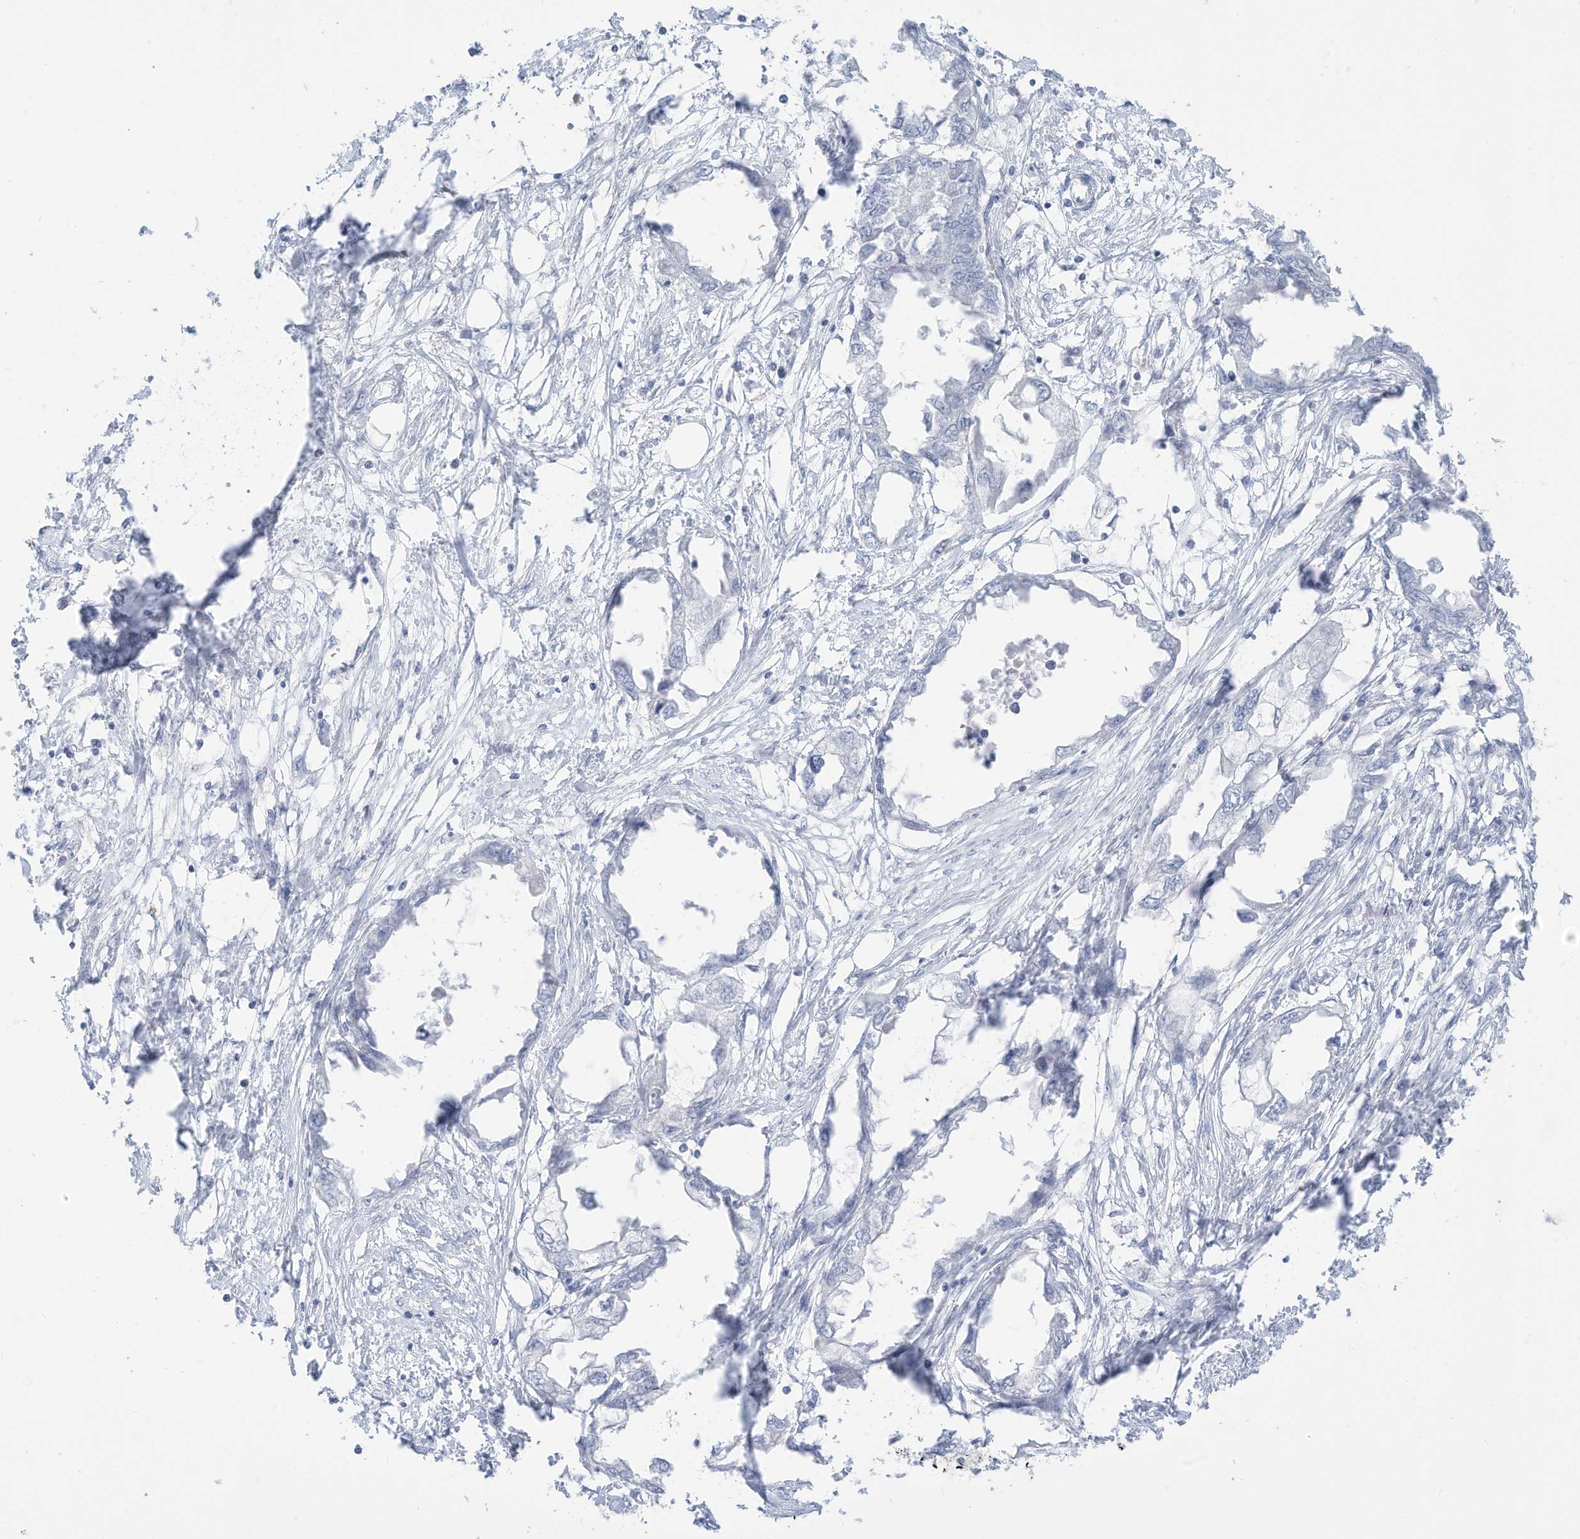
{"staining": {"intensity": "negative", "quantity": "none", "location": "none"}, "tissue": "endometrial cancer", "cell_type": "Tumor cells", "image_type": "cancer", "snomed": [{"axis": "morphology", "description": "Adenocarcinoma, NOS"}, {"axis": "morphology", "description": "Adenocarcinoma, metastatic, NOS"}, {"axis": "topography", "description": "Adipose tissue"}, {"axis": "topography", "description": "Endometrium"}], "caption": "The immunohistochemistry (IHC) image has no significant staining in tumor cells of endometrial adenocarcinoma tissue.", "gene": "OGT", "patient": {"sex": "female", "age": 67}}